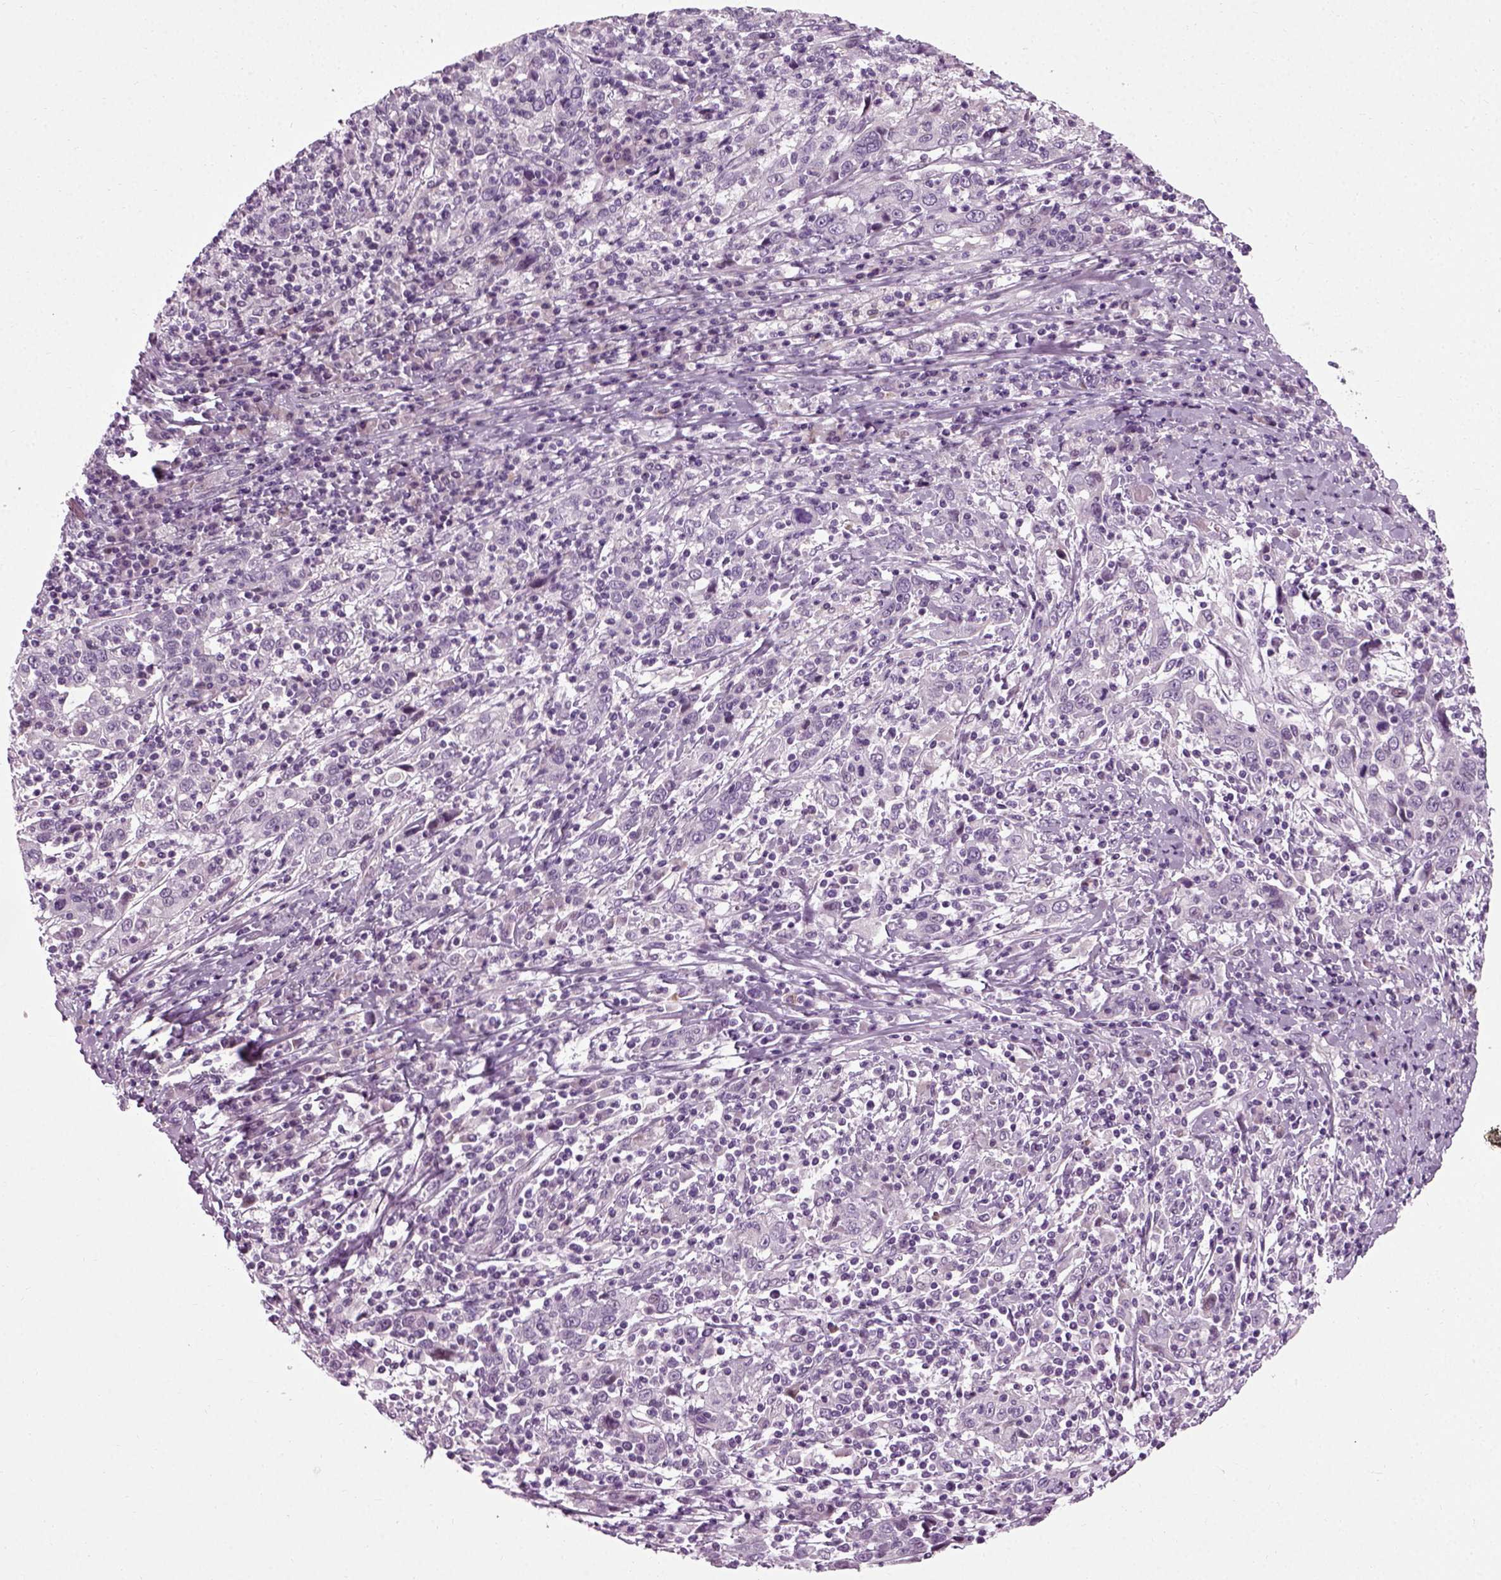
{"staining": {"intensity": "negative", "quantity": "none", "location": "none"}, "tissue": "cervical cancer", "cell_type": "Tumor cells", "image_type": "cancer", "snomed": [{"axis": "morphology", "description": "Squamous cell carcinoma, NOS"}, {"axis": "topography", "description": "Cervix"}], "caption": "This is an immunohistochemistry photomicrograph of human cervical cancer (squamous cell carcinoma). There is no expression in tumor cells.", "gene": "SCG5", "patient": {"sex": "female", "age": 46}}